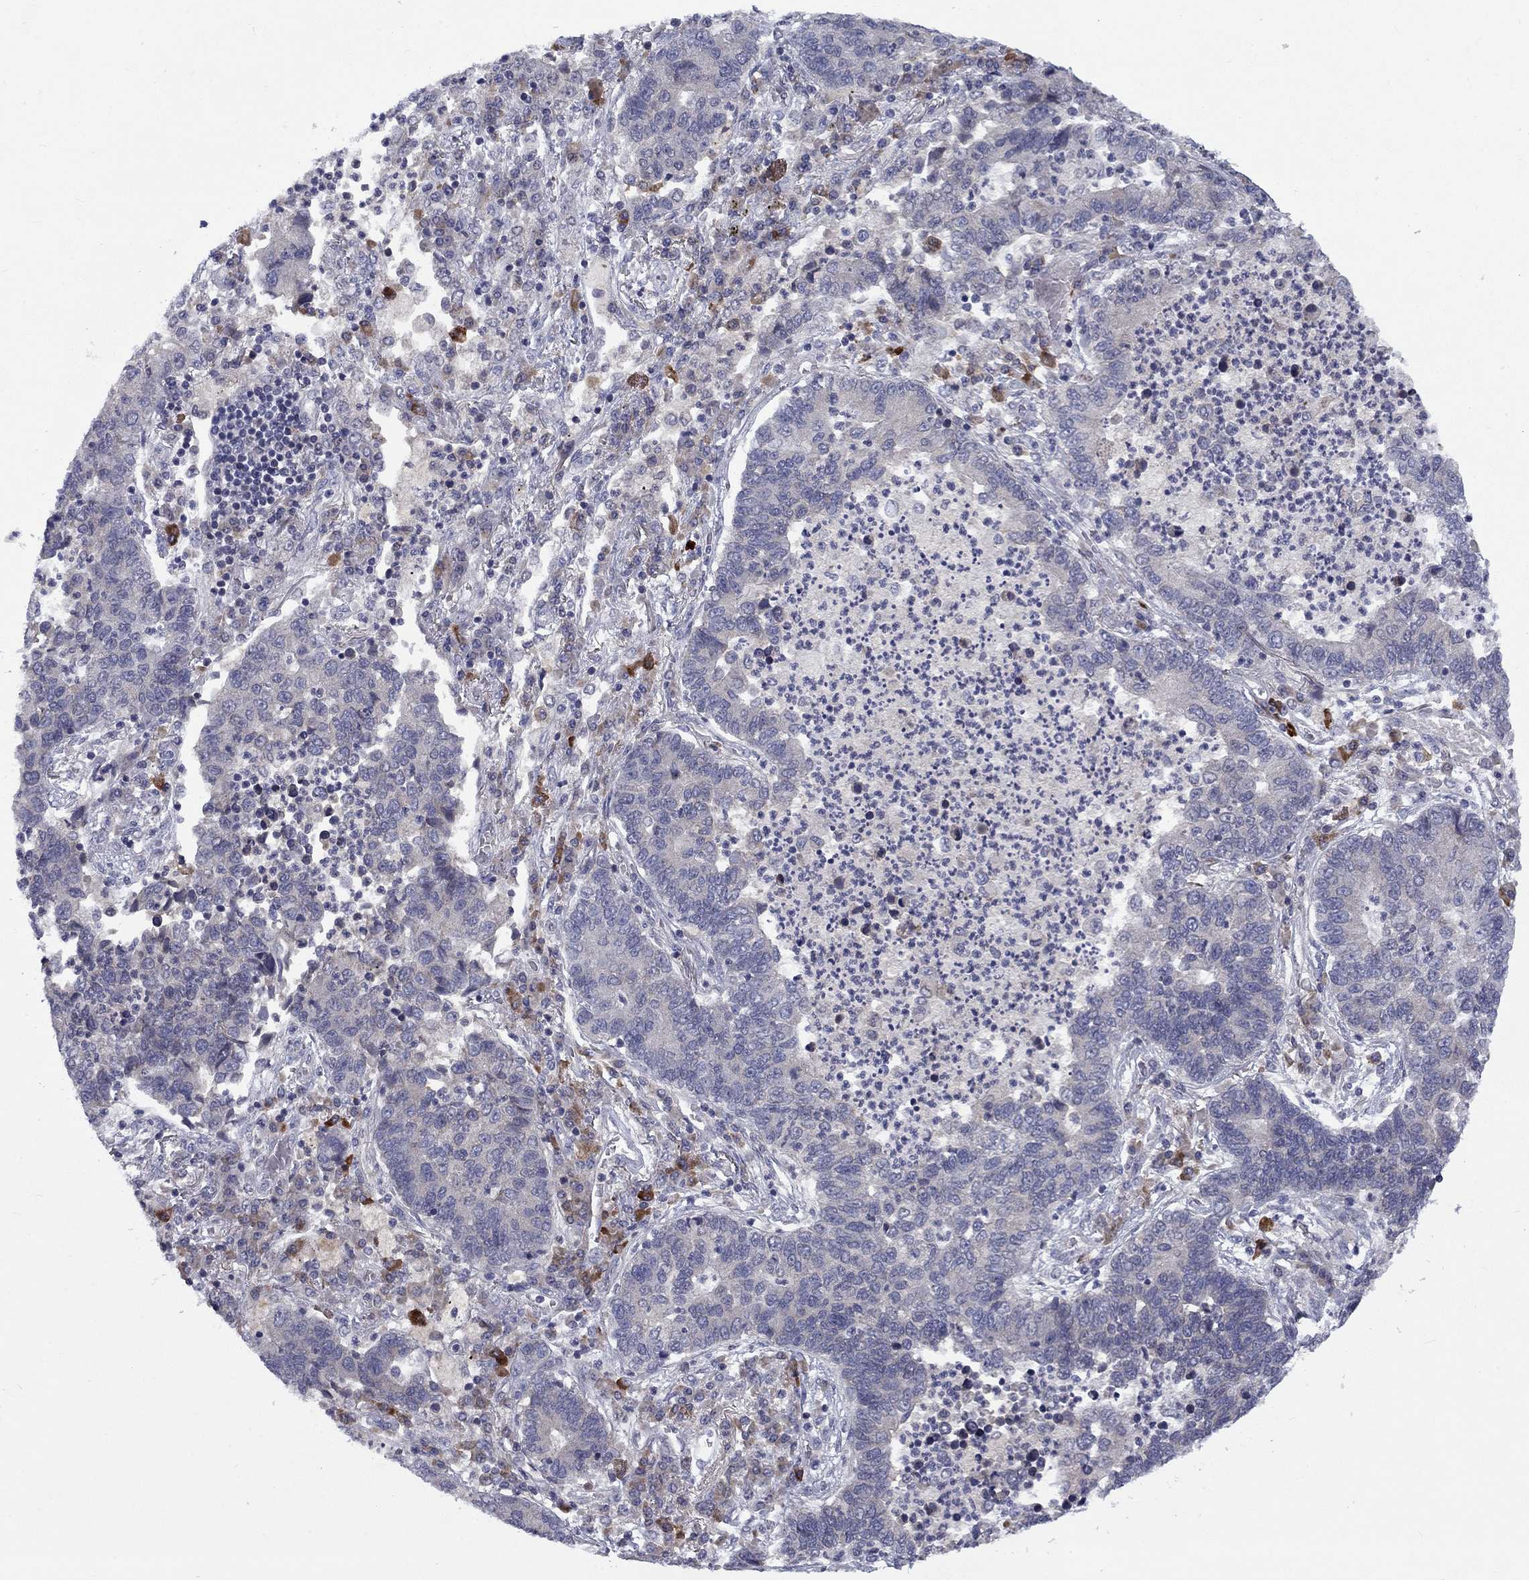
{"staining": {"intensity": "negative", "quantity": "none", "location": "none"}, "tissue": "lung cancer", "cell_type": "Tumor cells", "image_type": "cancer", "snomed": [{"axis": "morphology", "description": "Adenocarcinoma, NOS"}, {"axis": "topography", "description": "Lung"}], "caption": "Histopathology image shows no protein staining in tumor cells of lung cancer tissue. The staining is performed using DAB (3,3'-diaminobenzidine) brown chromogen with nuclei counter-stained in using hematoxylin.", "gene": "CACNA1A", "patient": {"sex": "female", "age": 57}}